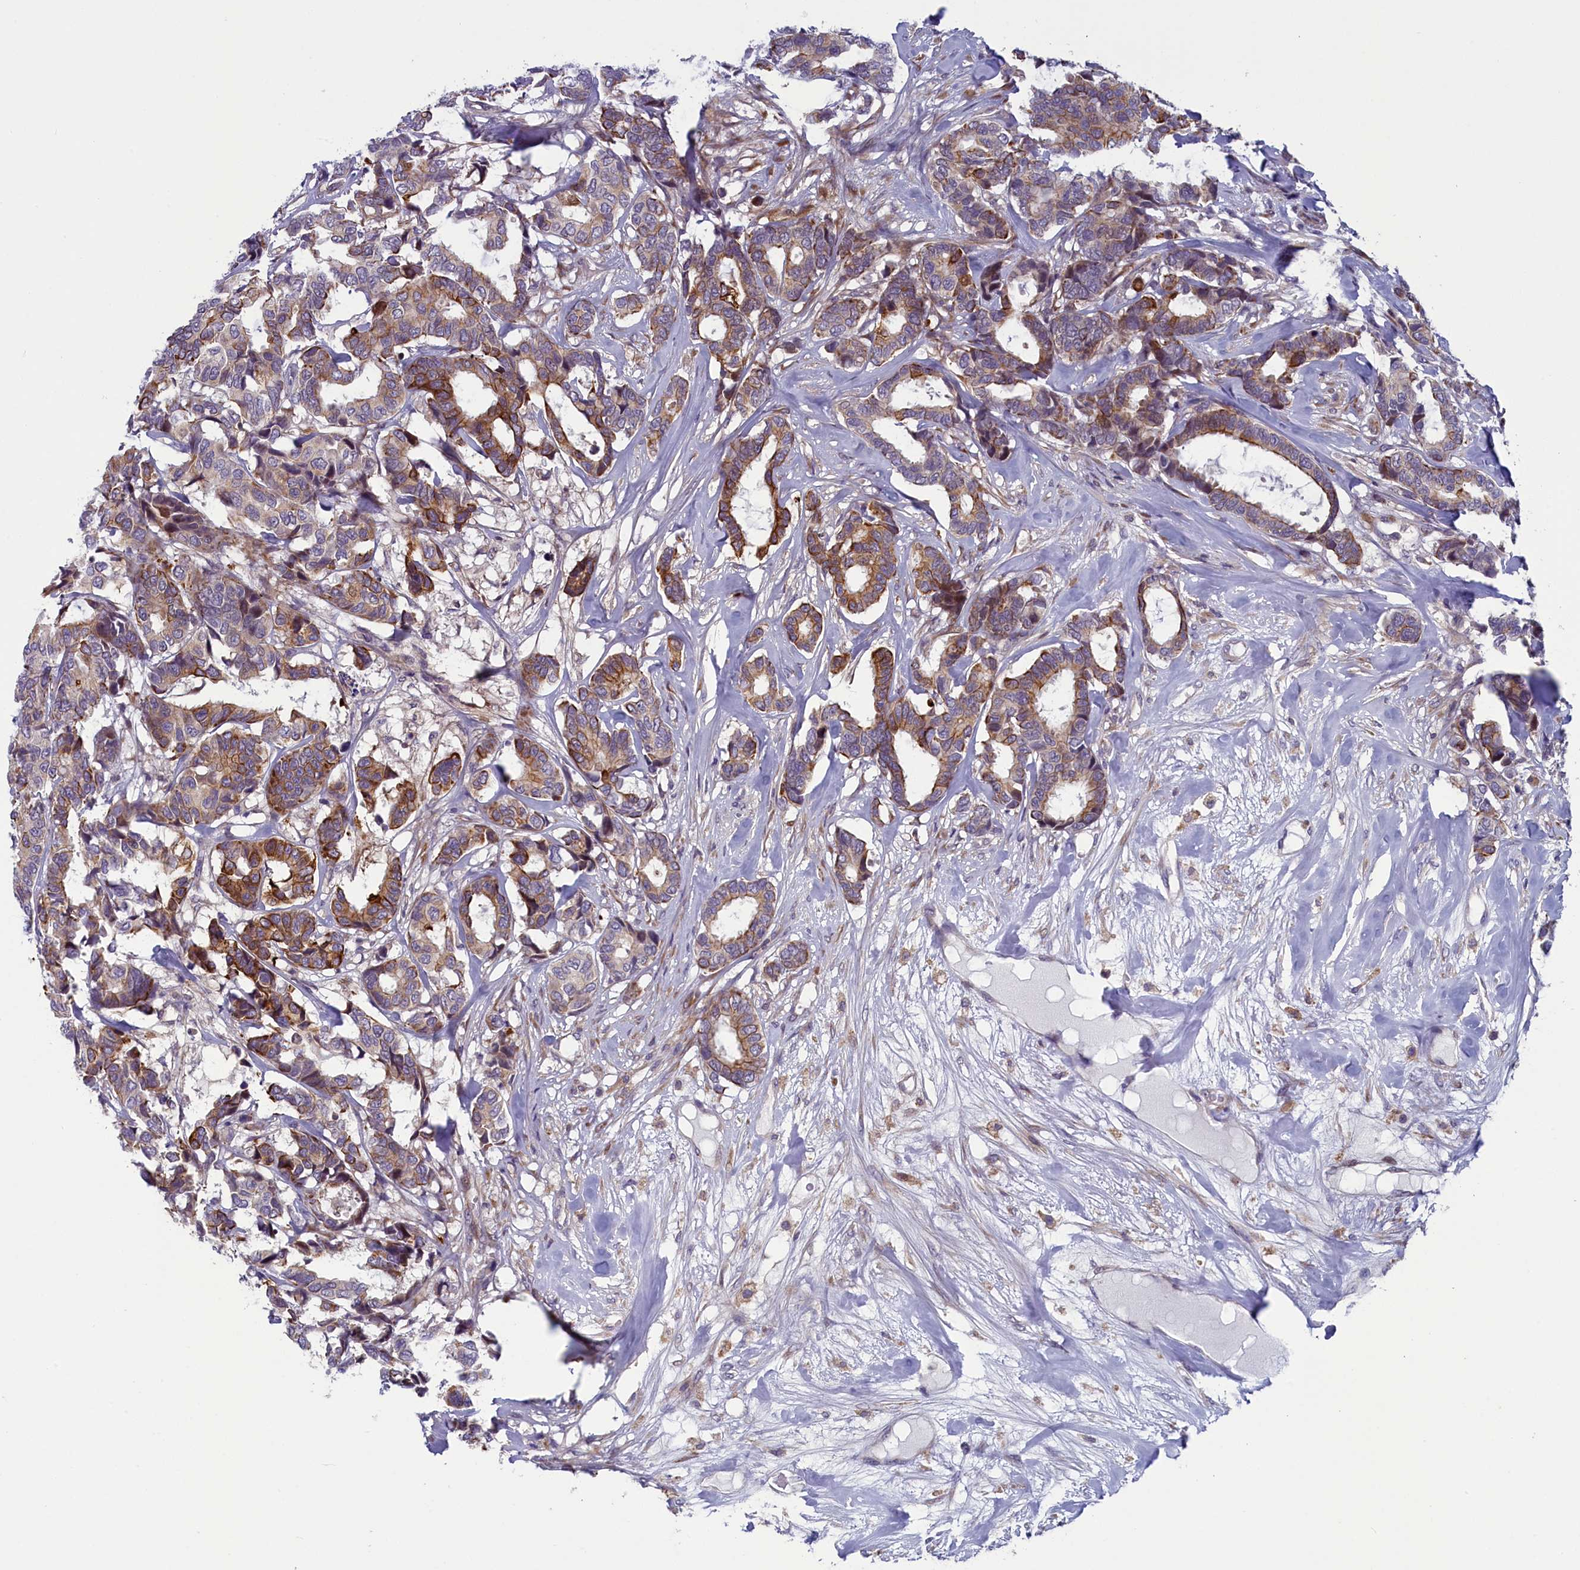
{"staining": {"intensity": "moderate", "quantity": ">75%", "location": "cytoplasmic/membranous"}, "tissue": "breast cancer", "cell_type": "Tumor cells", "image_type": "cancer", "snomed": [{"axis": "morphology", "description": "Duct carcinoma"}, {"axis": "topography", "description": "Breast"}], "caption": "IHC image of breast cancer (infiltrating ductal carcinoma) stained for a protein (brown), which displays medium levels of moderate cytoplasmic/membranous expression in approximately >75% of tumor cells.", "gene": "ANKRD39", "patient": {"sex": "female", "age": 87}}